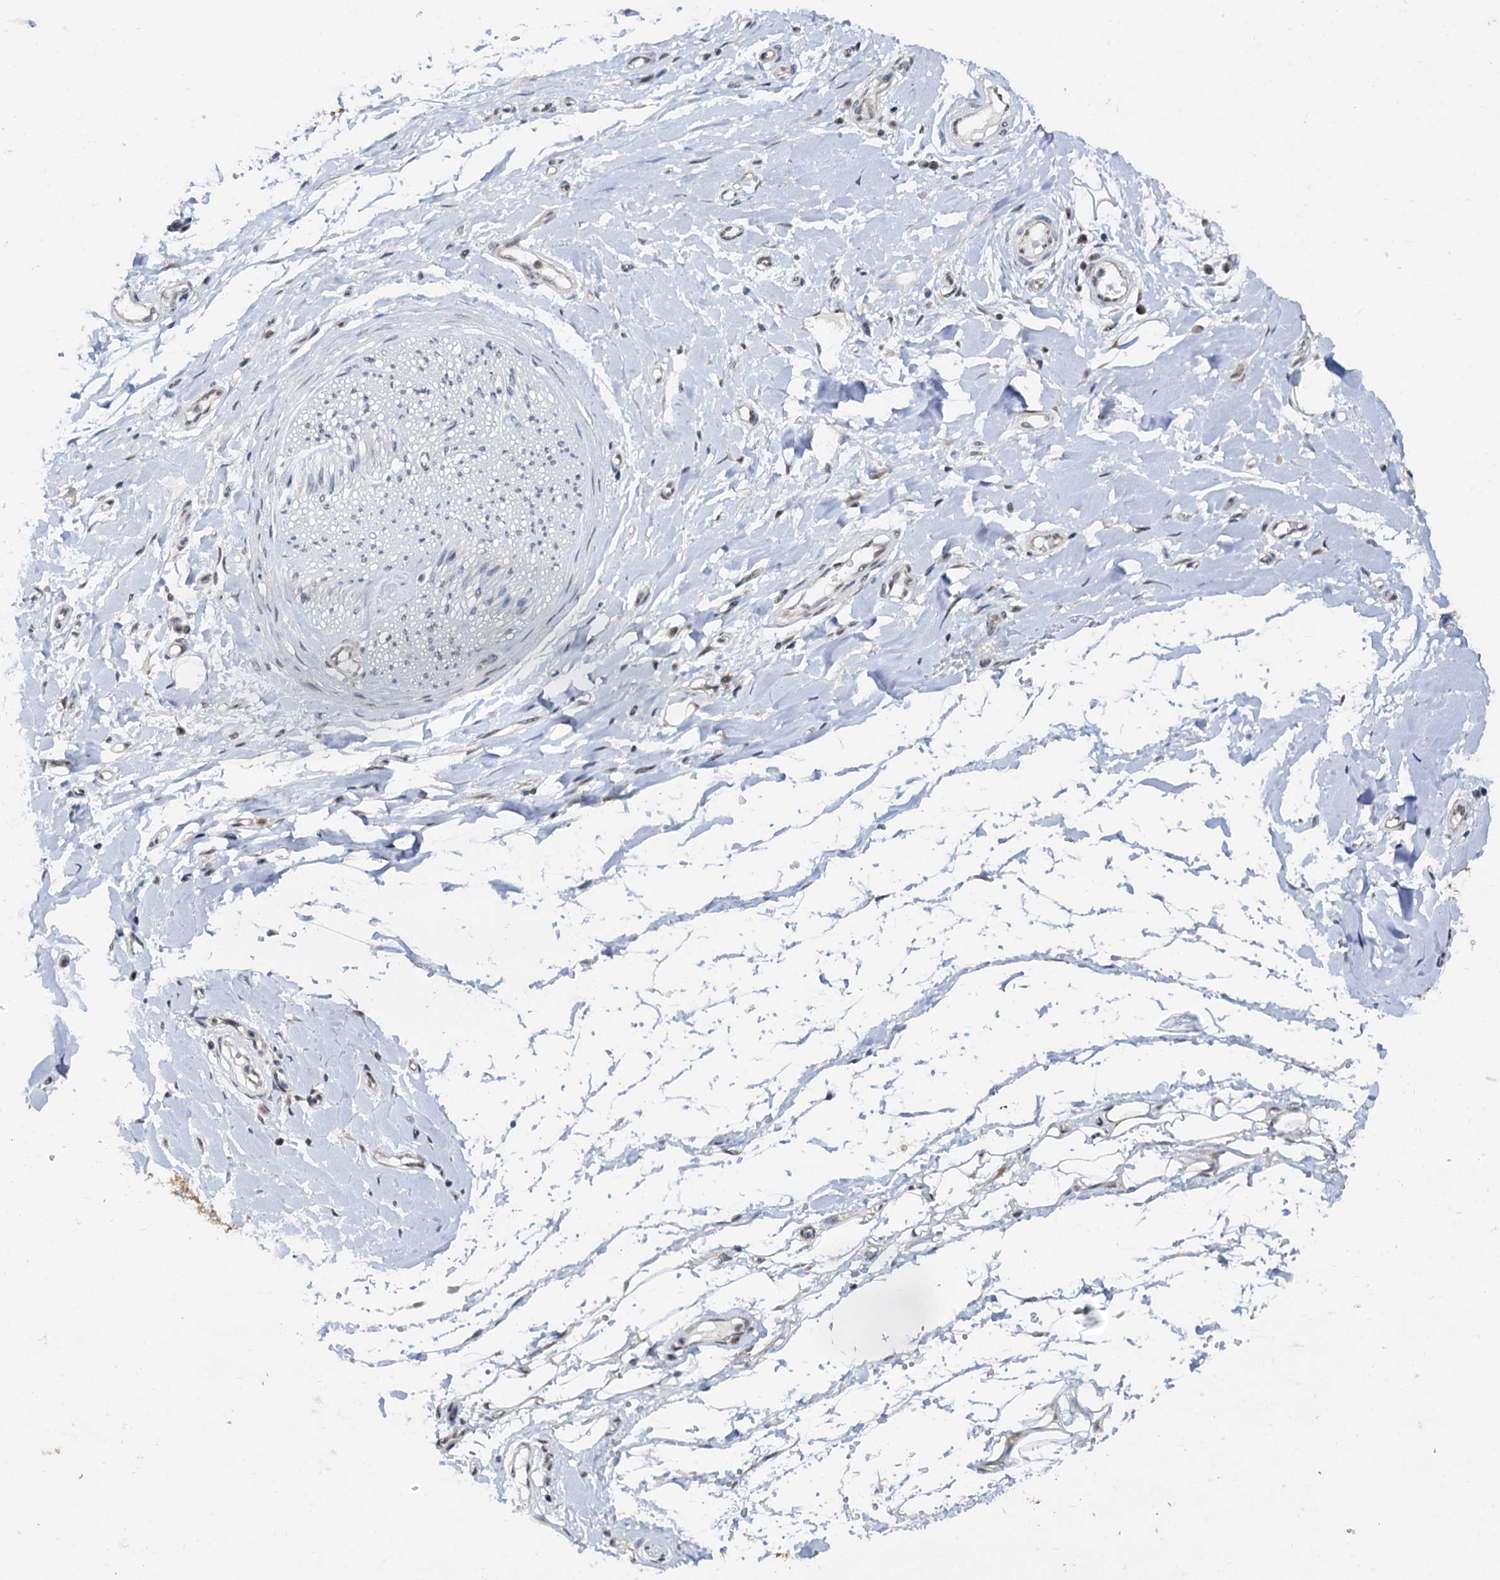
{"staining": {"intensity": "weak", "quantity": "25%-75%", "location": "nuclear"}, "tissue": "adipose tissue", "cell_type": "Adipocytes", "image_type": "normal", "snomed": [{"axis": "morphology", "description": "Normal tissue, NOS"}, {"axis": "morphology", "description": "Adenocarcinoma, NOS"}, {"axis": "topography", "description": "Stomach, upper"}, {"axis": "topography", "description": "Peripheral nerve tissue"}], "caption": "Brown immunohistochemical staining in normal adipose tissue displays weak nuclear positivity in approximately 25%-75% of adipocytes.", "gene": "NAT10", "patient": {"sex": "male", "age": 62}}